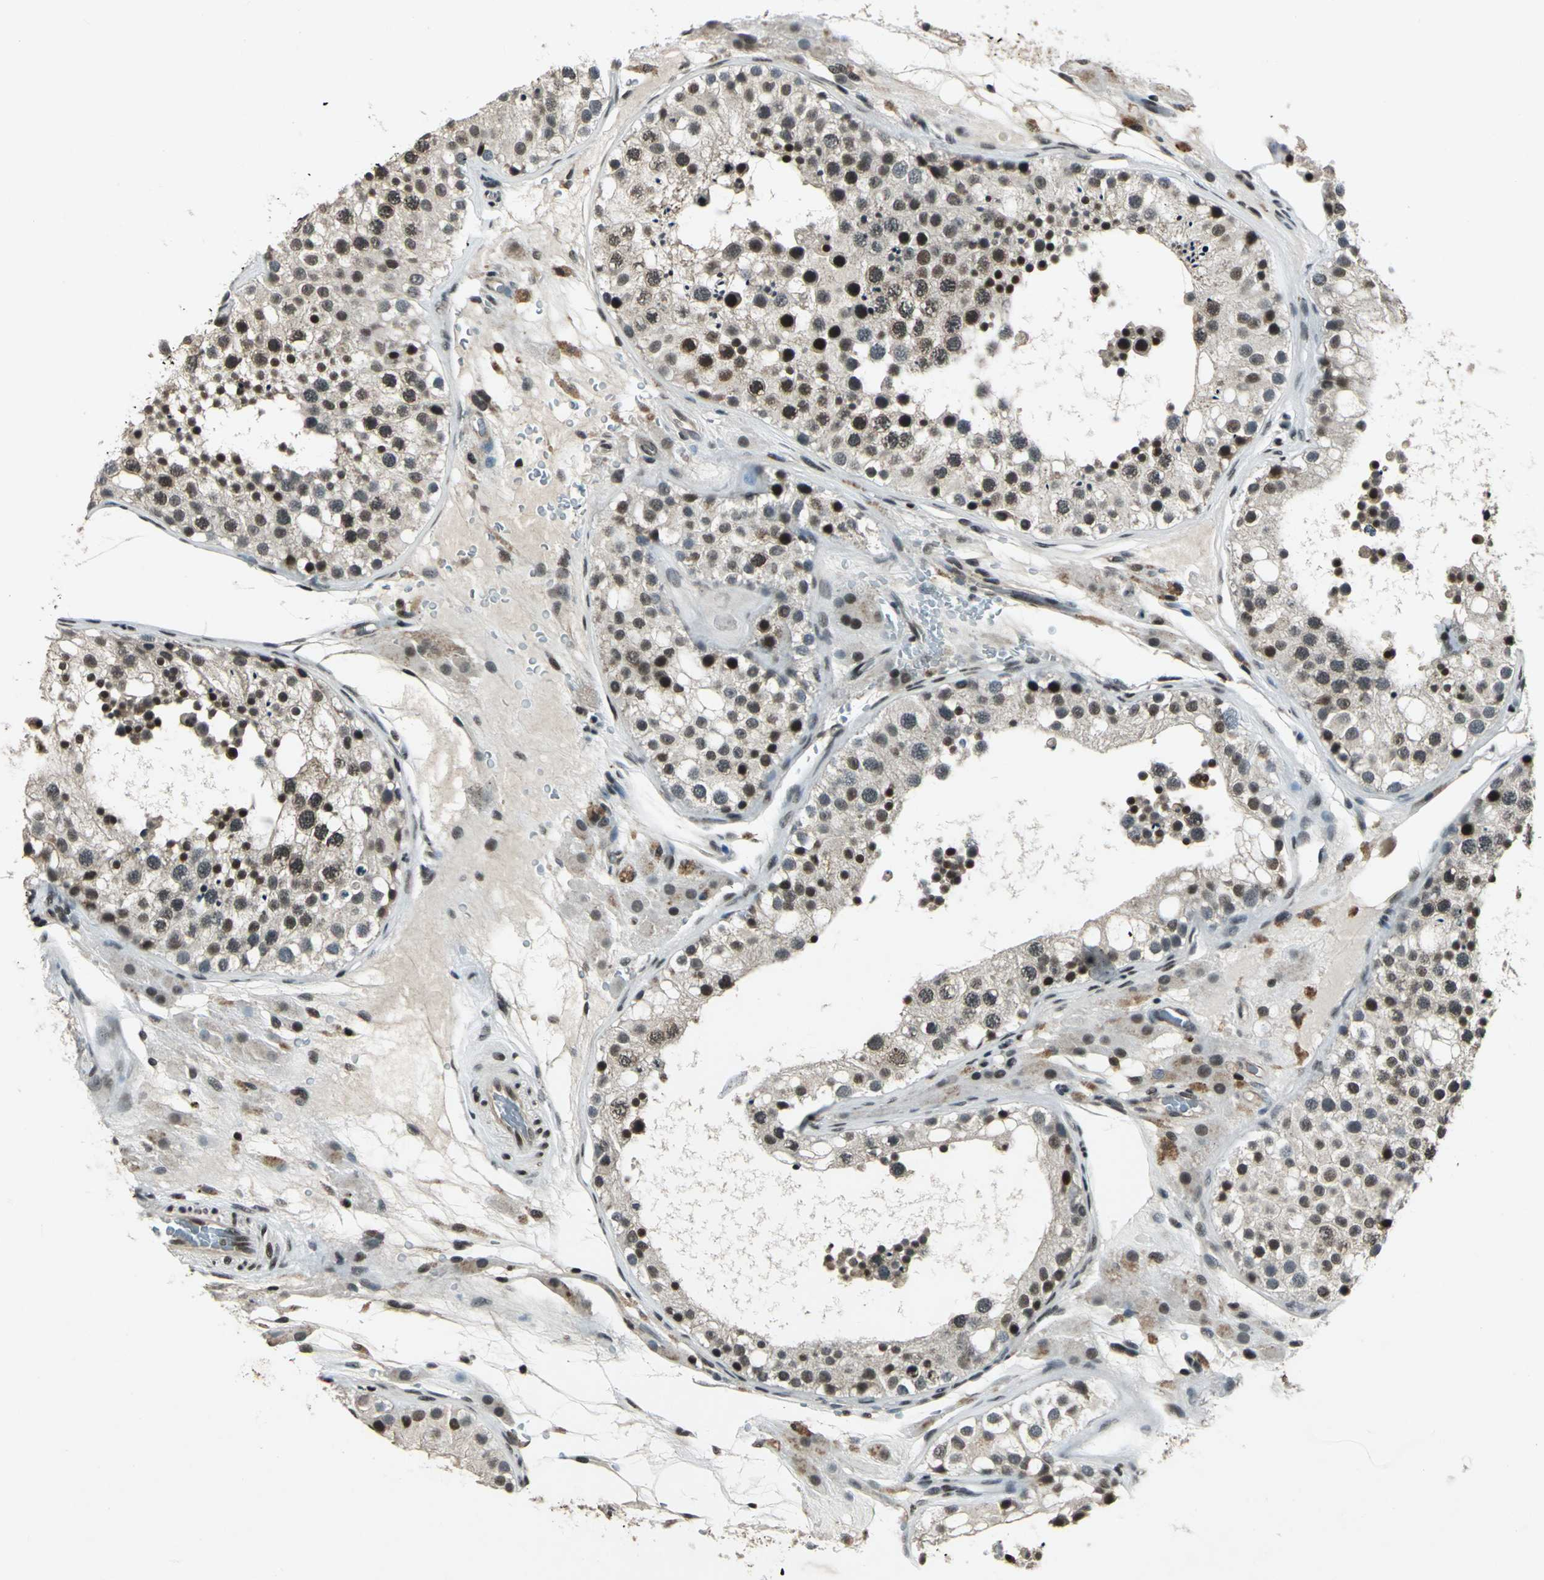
{"staining": {"intensity": "moderate", "quantity": ">75%", "location": "nuclear"}, "tissue": "testis", "cell_type": "Cells in seminiferous ducts", "image_type": "normal", "snomed": [{"axis": "morphology", "description": "Normal tissue, NOS"}, {"axis": "topography", "description": "Testis"}], "caption": "Cells in seminiferous ducts reveal medium levels of moderate nuclear positivity in approximately >75% of cells in benign human testis.", "gene": "NR2C2", "patient": {"sex": "male", "age": 26}}